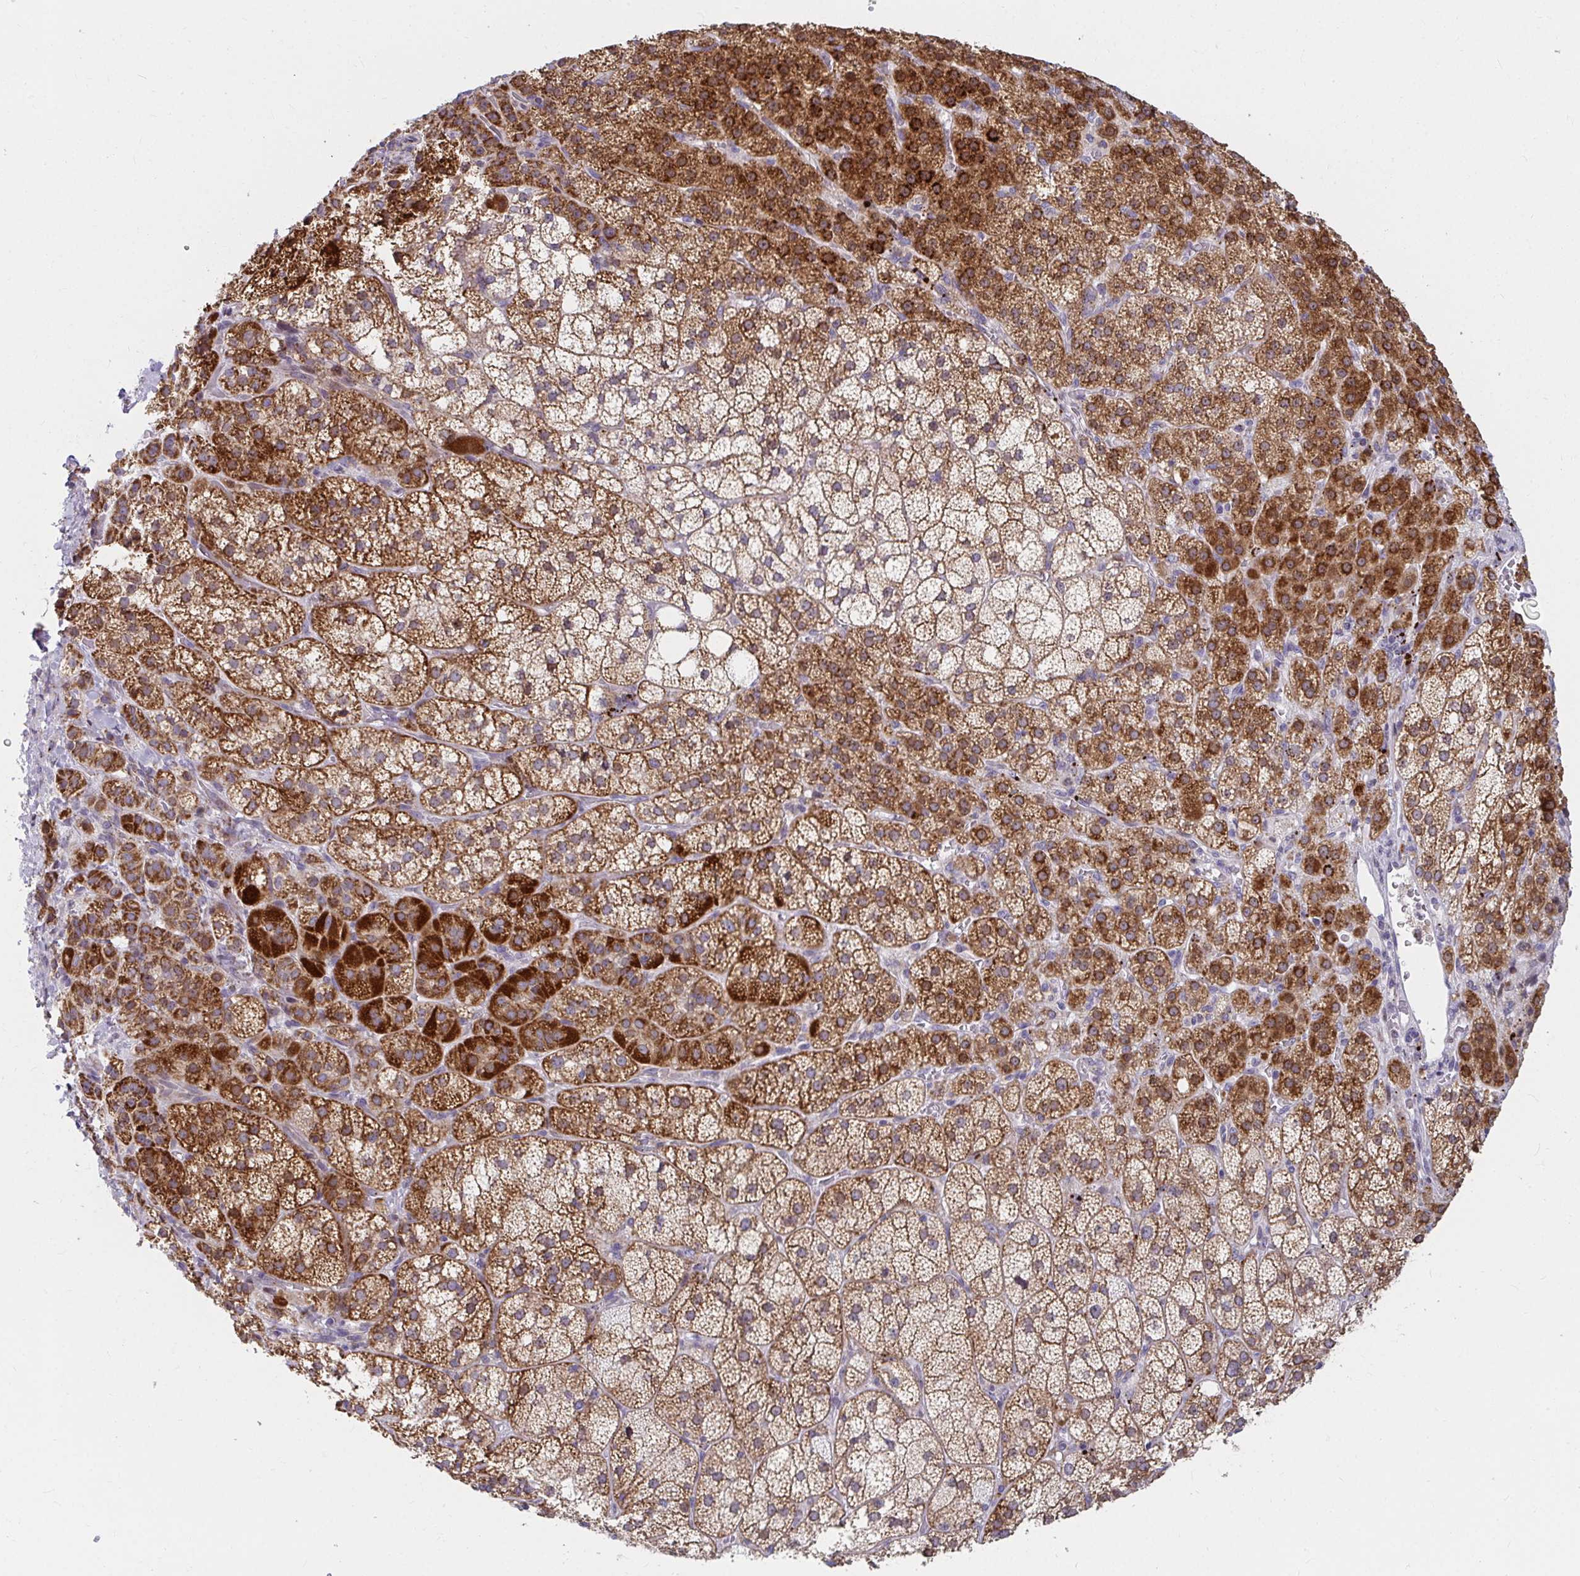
{"staining": {"intensity": "strong", "quantity": ">75%", "location": "cytoplasmic/membranous"}, "tissue": "adrenal gland", "cell_type": "Glandular cells", "image_type": "normal", "snomed": [{"axis": "morphology", "description": "Normal tissue, NOS"}, {"axis": "topography", "description": "Adrenal gland"}], "caption": "Protein analysis of normal adrenal gland displays strong cytoplasmic/membranous expression in approximately >75% of glandular cells. Using DAB (brown) and hematoxylin (blue) stains, captured at high magnification using brightfield microscopy.", "gene": "EXOC5", "patient": {"sex": "female", "age": 60}}